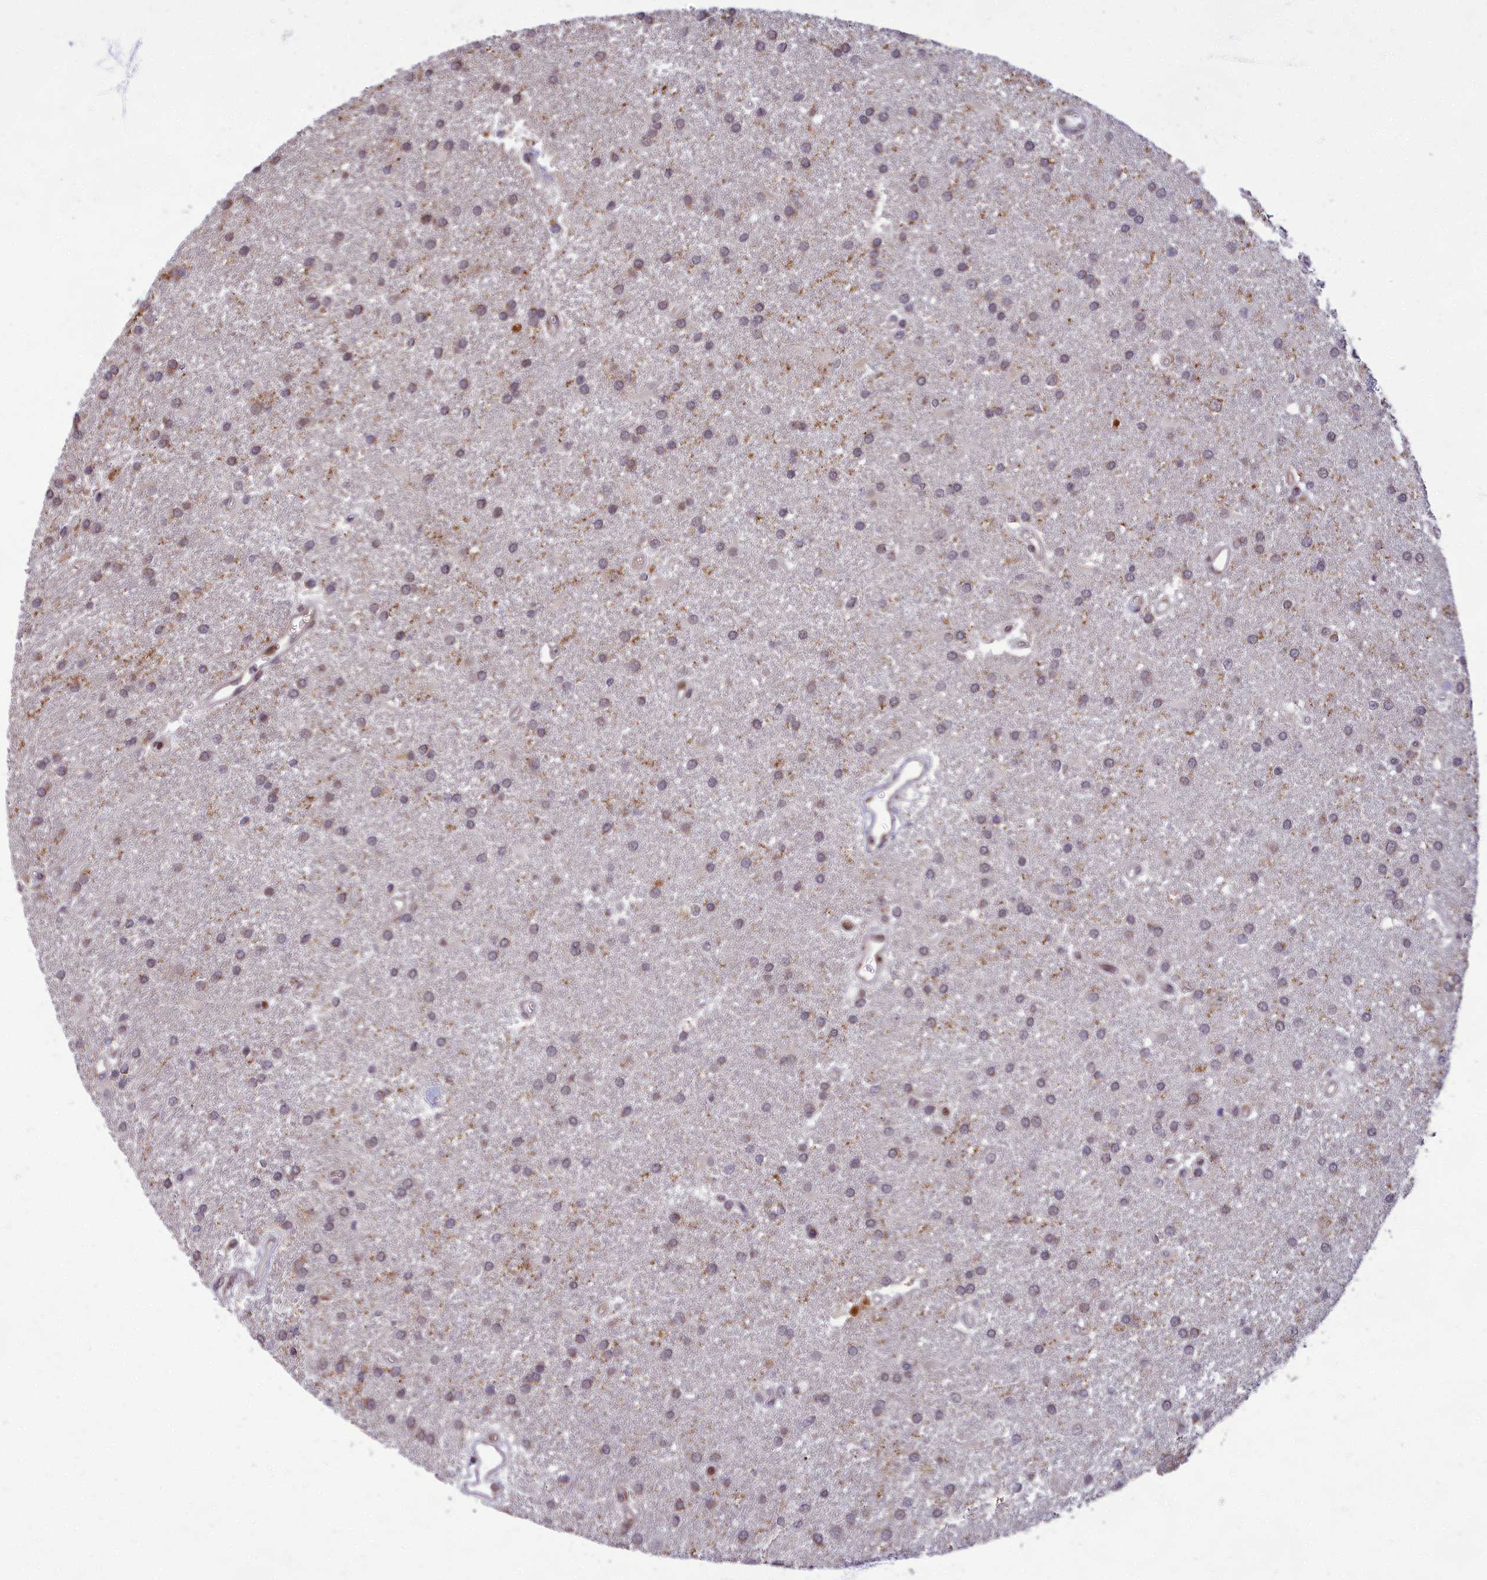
{"staining": {"intensity": "weak", "quantity": "25%-75%", "location": "nuclear"}, "tissue": "glioma", "cell_type": "Tumor cells", "image_type": "cancer", "snomed": [{"axis": "morphology", "description": "Glioma, malignant, Low grade"}, {"axis": "topography", "description": "Brain"}], "caption": "The immunohistochemical stain labels weak nuclear expression in tumor cells of low-grade glioma (malignant) tissue.", "gene": "EARS2", "patient": {"sex": "male", "age": 66}}